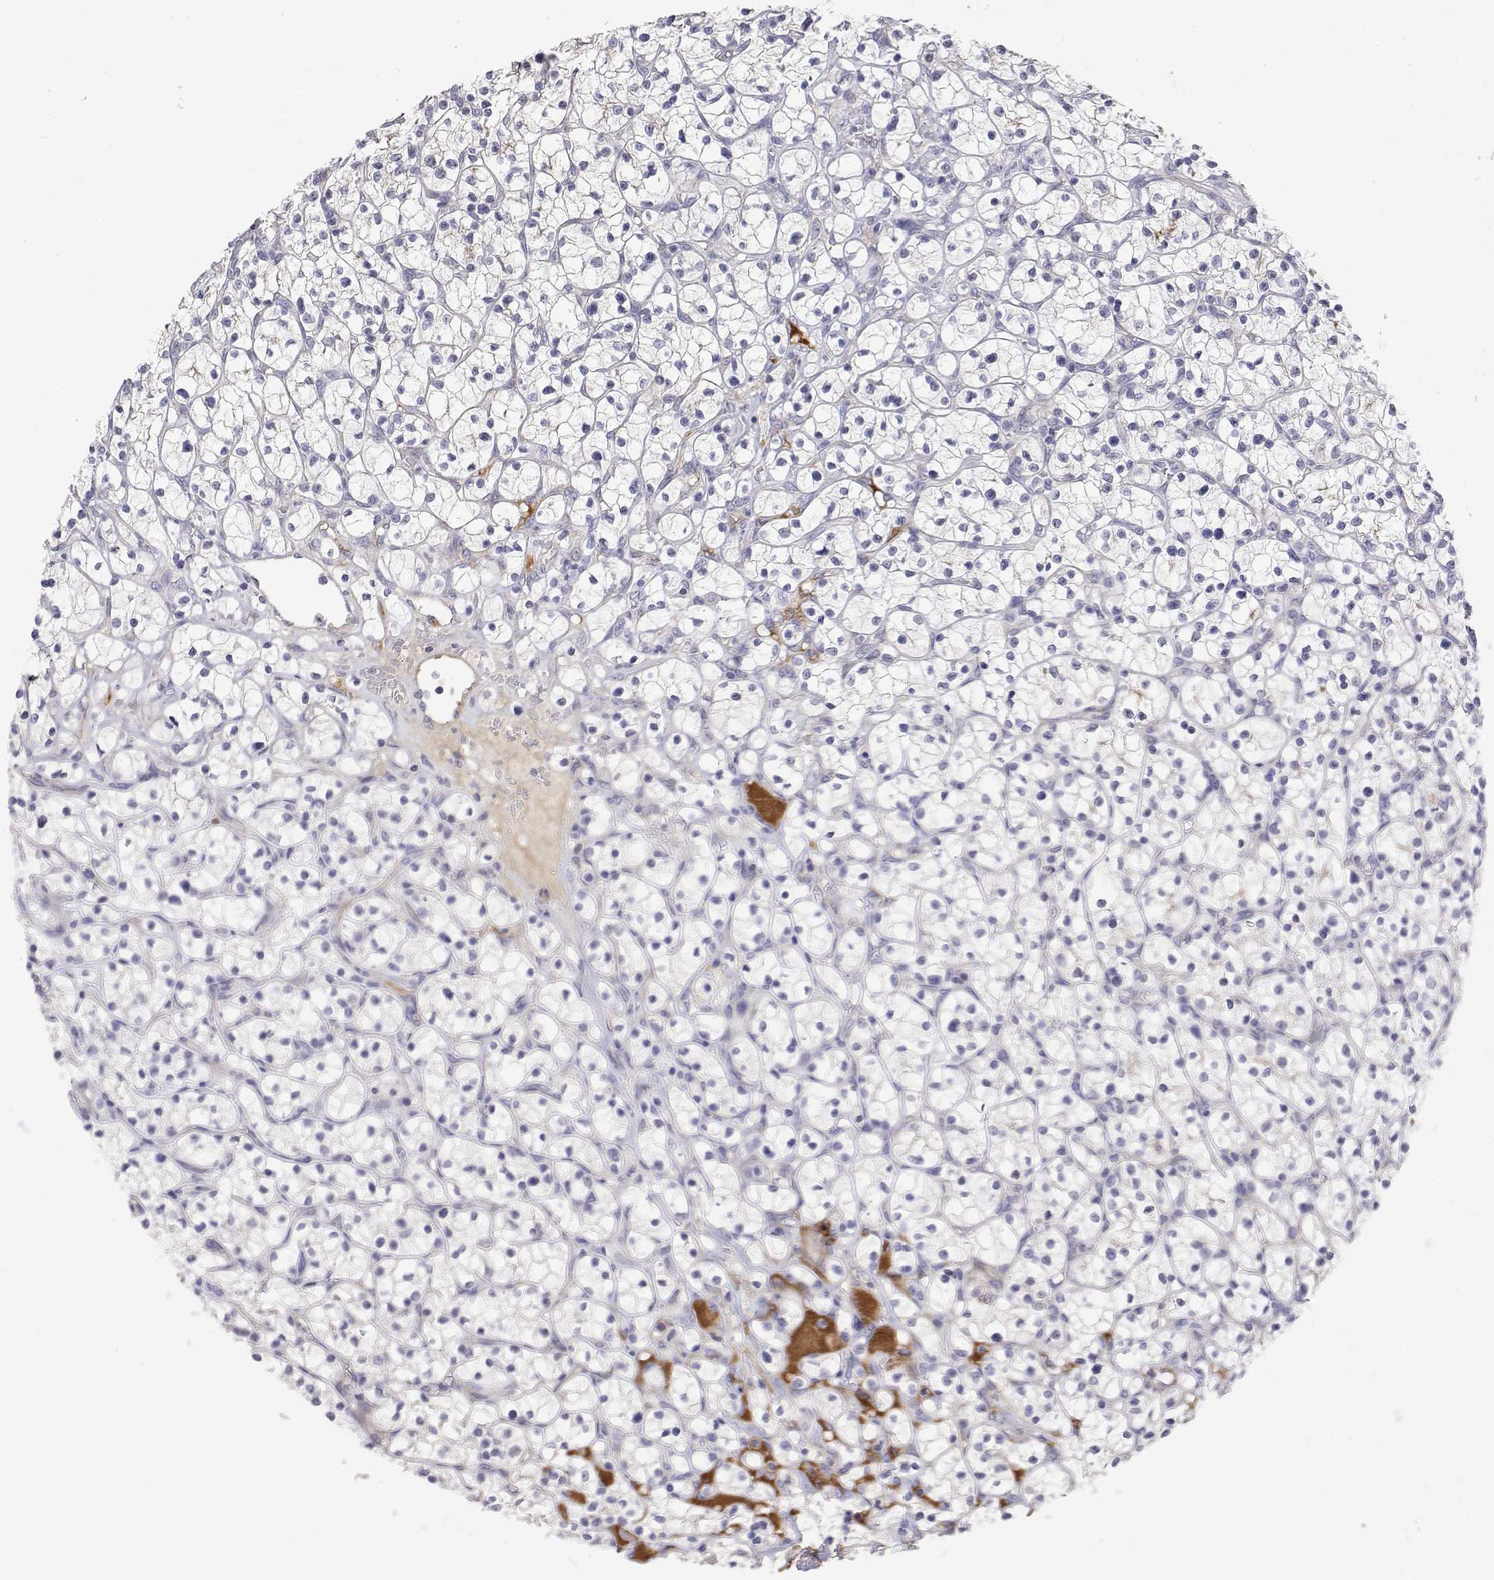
{"staining": {"intensity": "negative", "quantity": "none", "location": "none"}, "tissue": "renal cancer", "cell_type": "Tumor cells", "image_type": "cancer", "snomed": [{"axis": "morphology", "description": "Adenocarcinoma, NOS"}, {"axis": "topography", "description": "Kidney"}], "caption": "There is no significant staining in tumor cells of renal cancer. (DAB immunohistochemistry with hematoxylin counter stain).", "gene": "GGACT", "patient": {"sex": "female", "age": 64}}